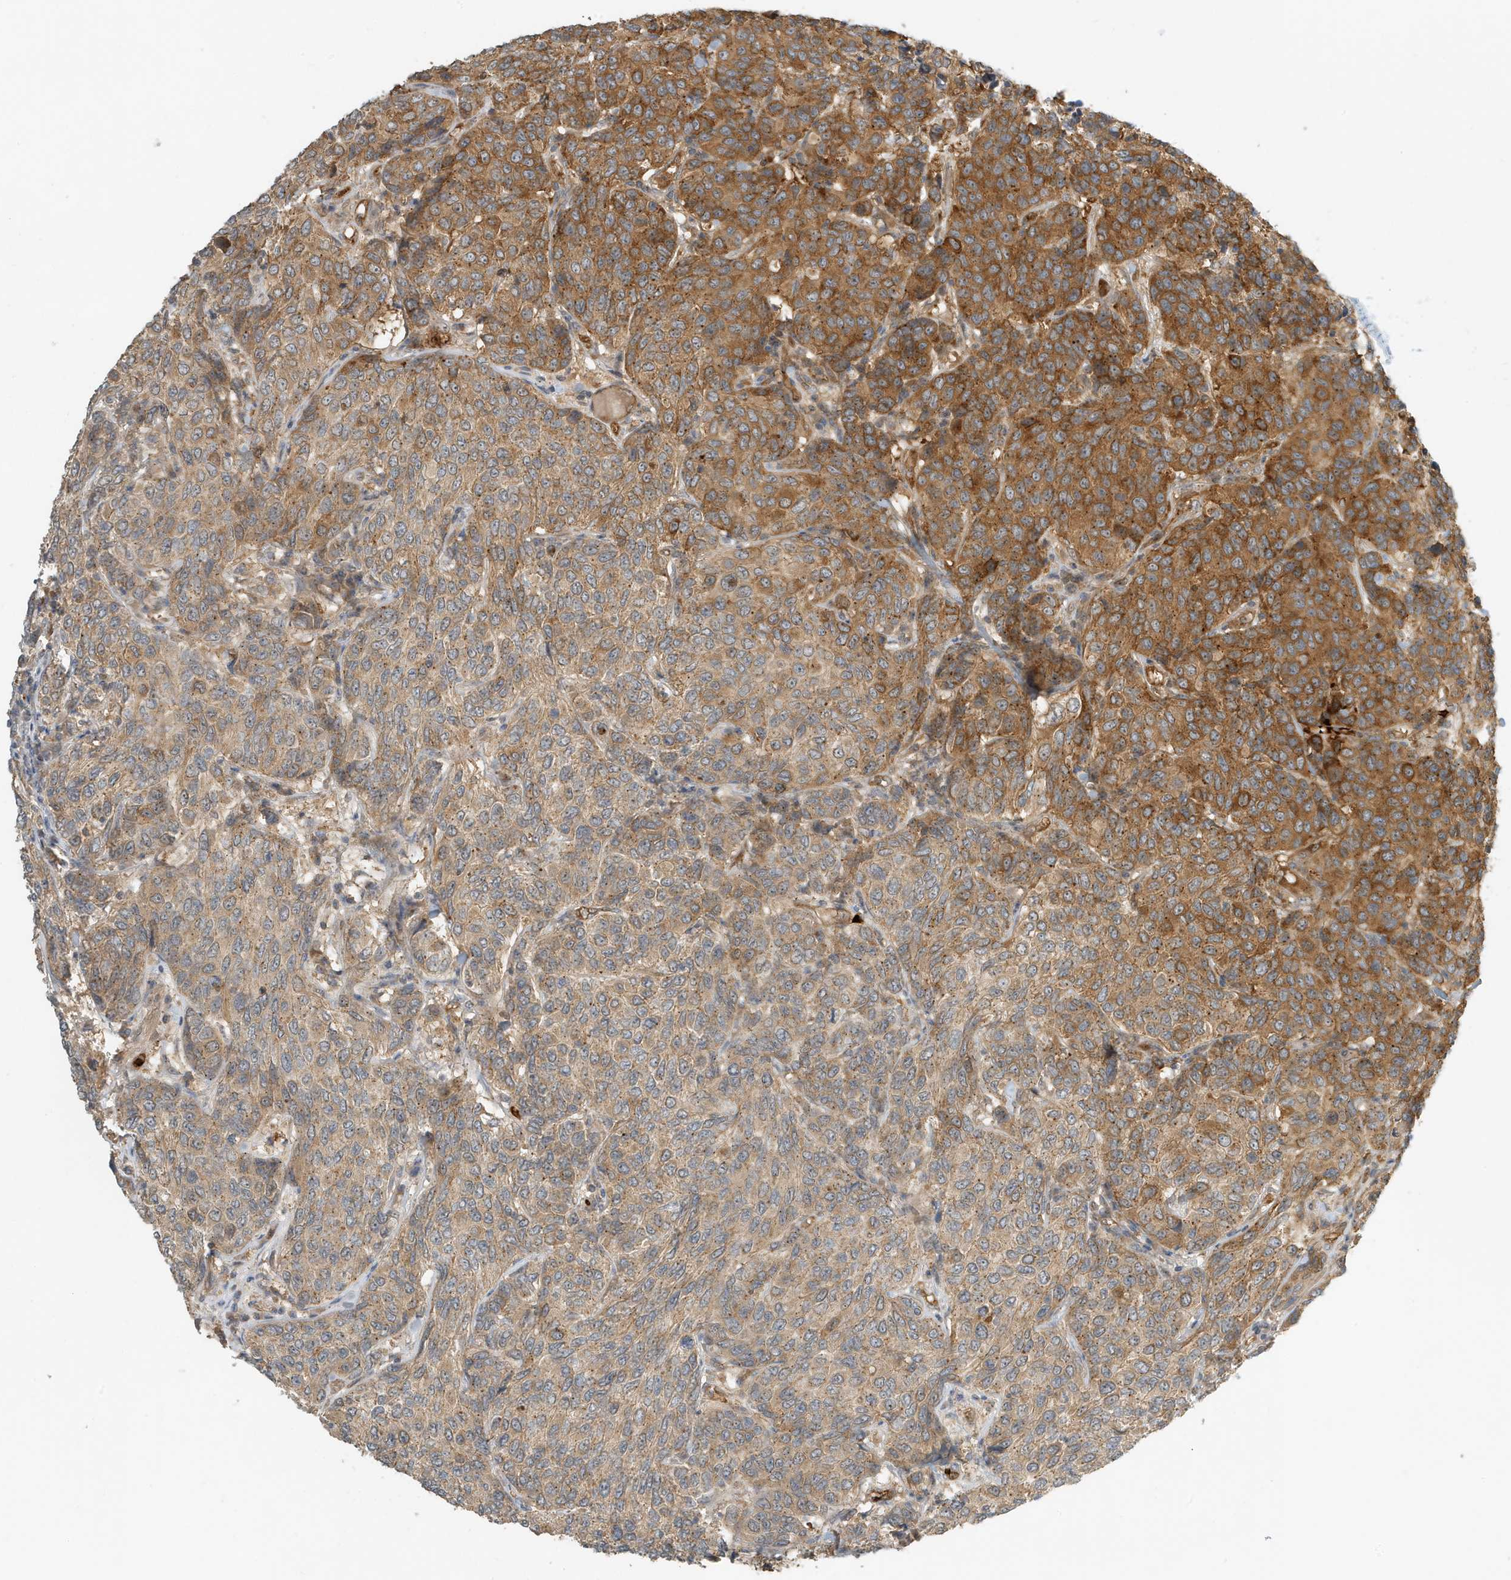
{"staining": {"intensity": "moderate", "quantity": ">75%", "location": "cytoplasmic/membranous"}, "tissue": "breast cancer", "cell_type": "Tumor cells", "image_type": "cancer", "snomed": [{"axis": "morphology", "description": "Duct carcinoma"}, {"axis": "topography", "description": "Breast"}], "caption": "Immunohistochemistry micrograph of neoplastic tissue: breast cancer (invasive ductal carcinoma) stained using IHC shows medium levels of moderate protein expression localized specifically in the cytoplasmic/membranous of tumor cells, appearing as a cytoplasmic/membranous brown color.", "gene": "FYCO1", "patient": {"sex": "female", "age": 55}}